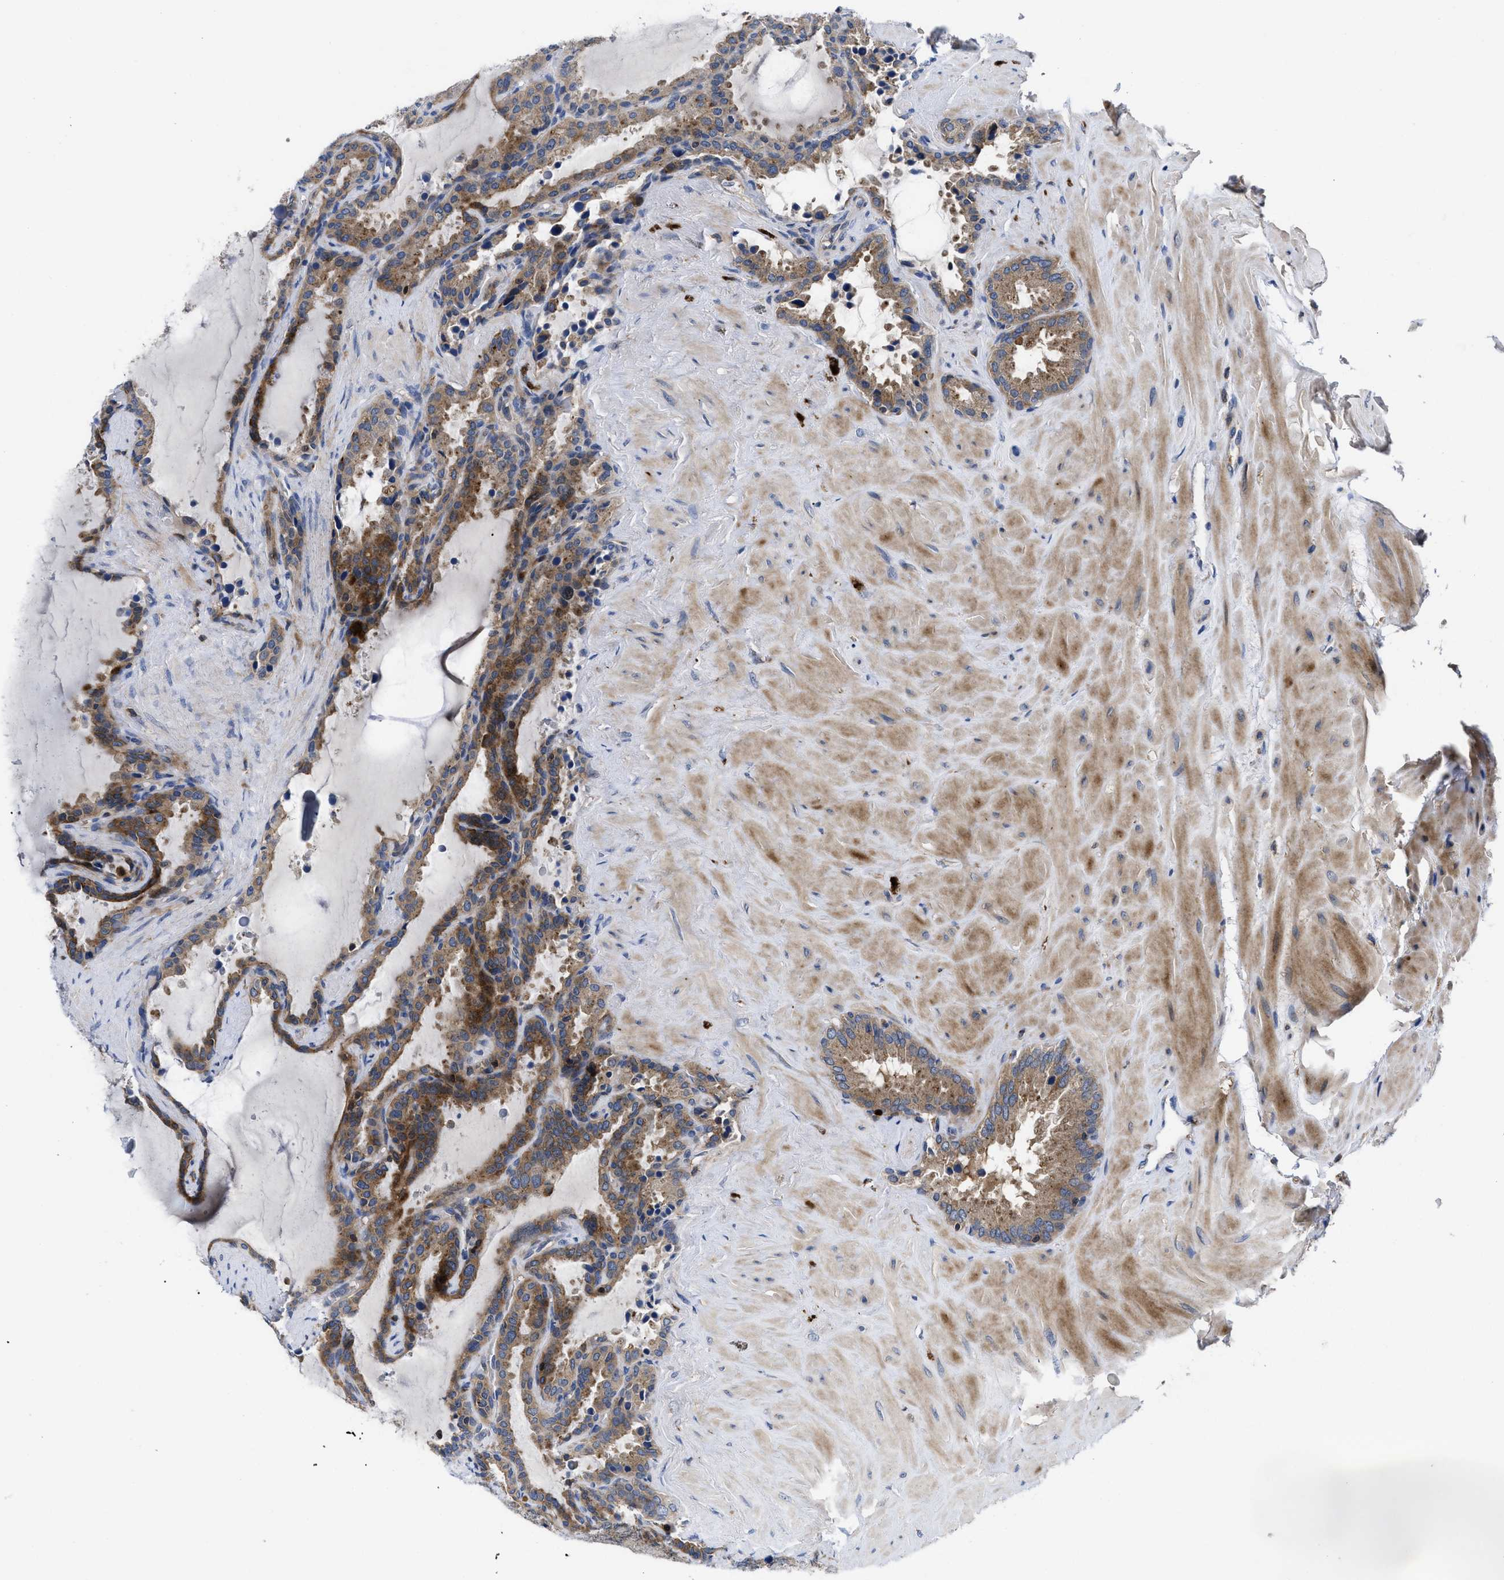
{"staining": {"intensity": "moderate", "quantity": ">75%", "location": "cytoplasmic/membranous"}, "tissue": "seminal vesicle", "cell_type": "Glandular cells", "image_type": "normal", "snomed": [{"axis": "morphology", "description": "Normal tissue, NOS"}, {"axis": "topography", "description": "Seminal veicle"}], "caption": "Immunohistochemical staining of unremarkable human seminal vesicle demonstrates moderate cytoplasmic/membranous protein positivity in approximately >75% of glandular cells. Nuclei are stained in blue.", "gene": "YBEY", "patient": {"sex": "male", "age": 46}}